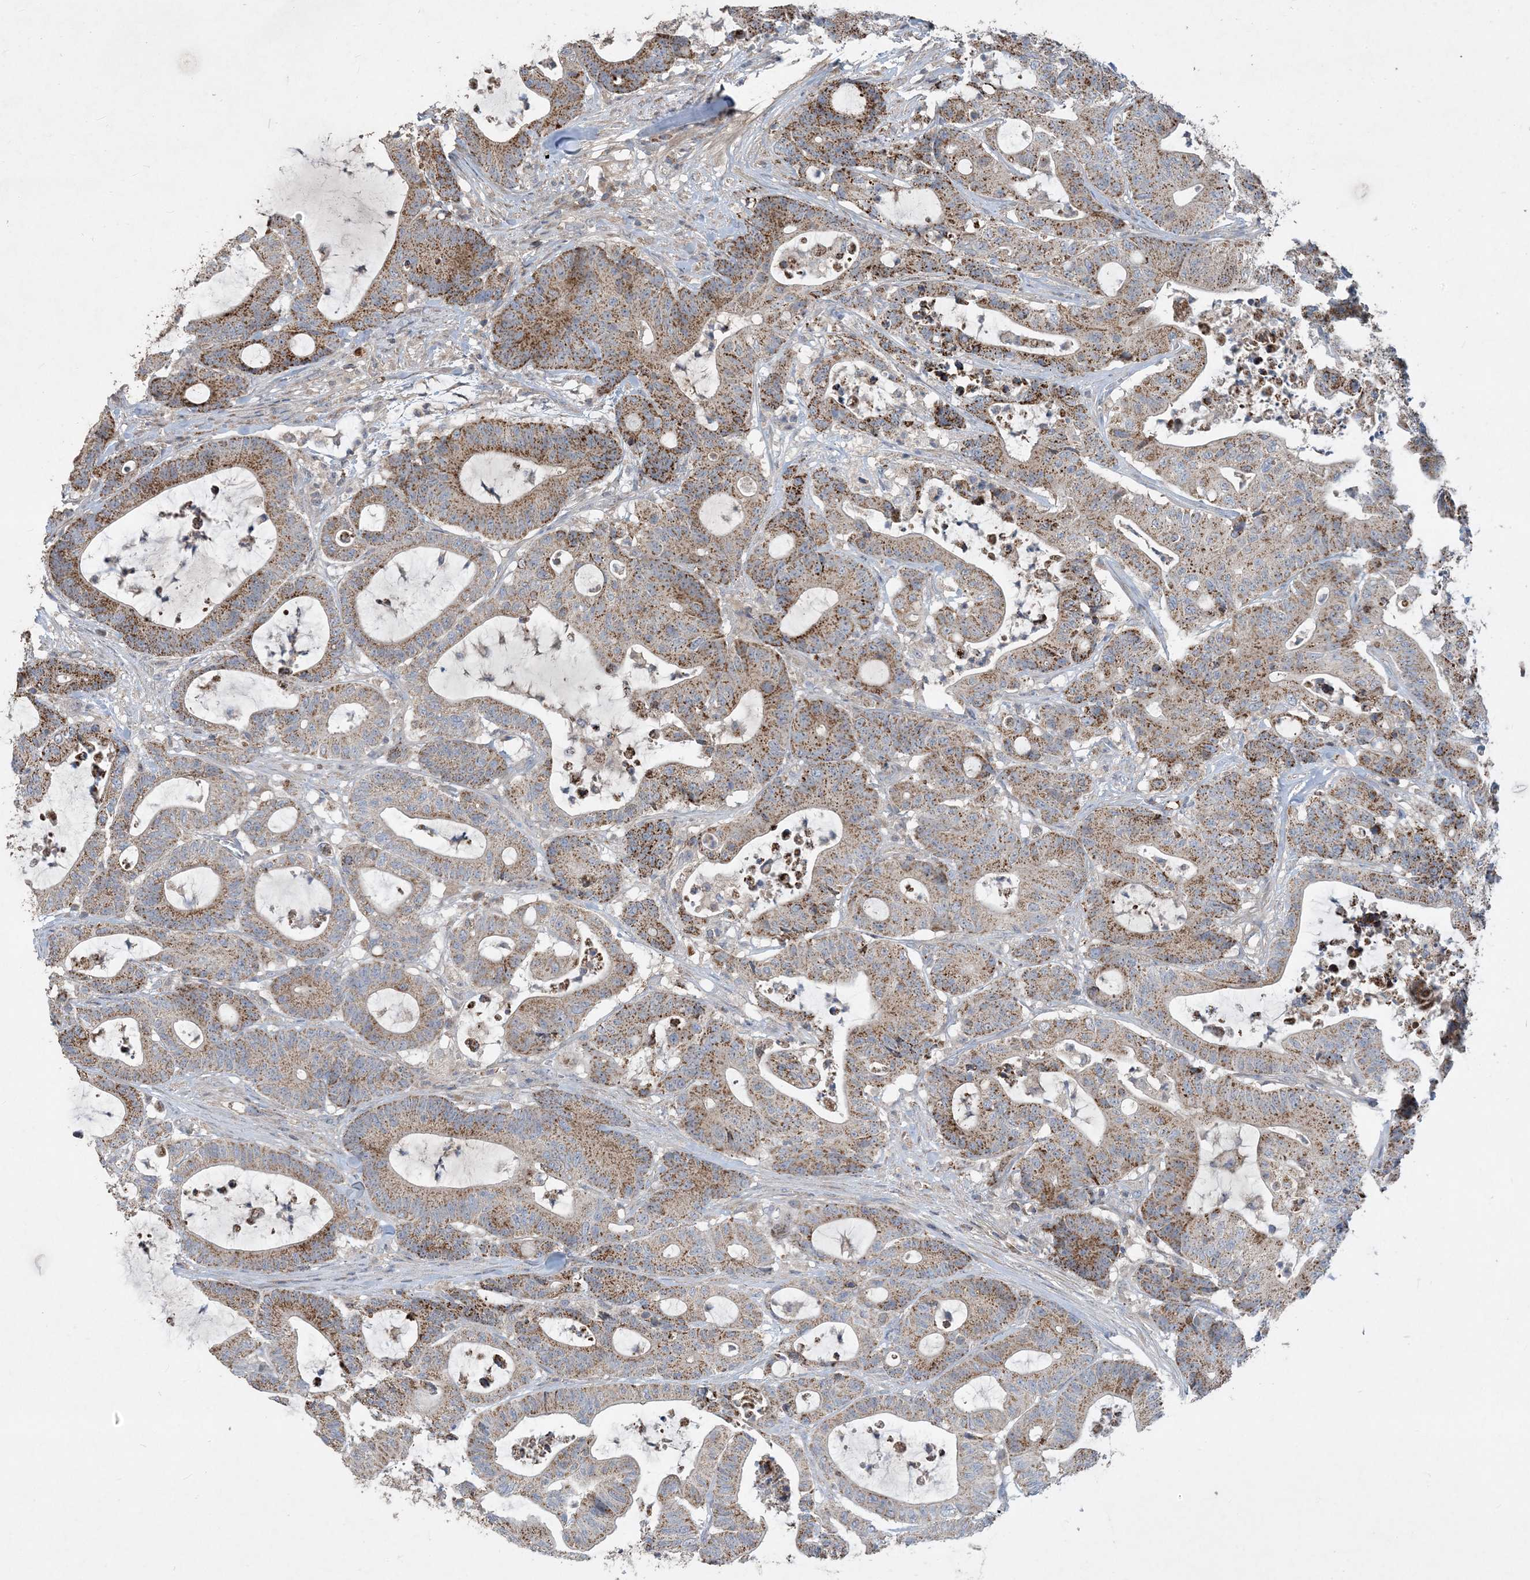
{"staining": {"intensity": "moderate", "quantity": ">75%", "location": "cytoplasmic/membranous"}, "tissue": "colorectal cancer", "cell_type": "Tumor cells", "image_type": "cancer", "snomed": [{"axis": "morphology", "description": "Adenocarcinoma, NOS"}, {"axis": "topography", "description": "Colon"}], "caption": "This photomicrograph displays immunohistochemistry (IHC) staining of human colorectal cancer (adenocarcinoma), with medium moderate cytoplasmic/membranous expression in approximately >75% of tumor cells.", "gene": "ECHDC1", "patient": {"sex": "female", "age": 84}}